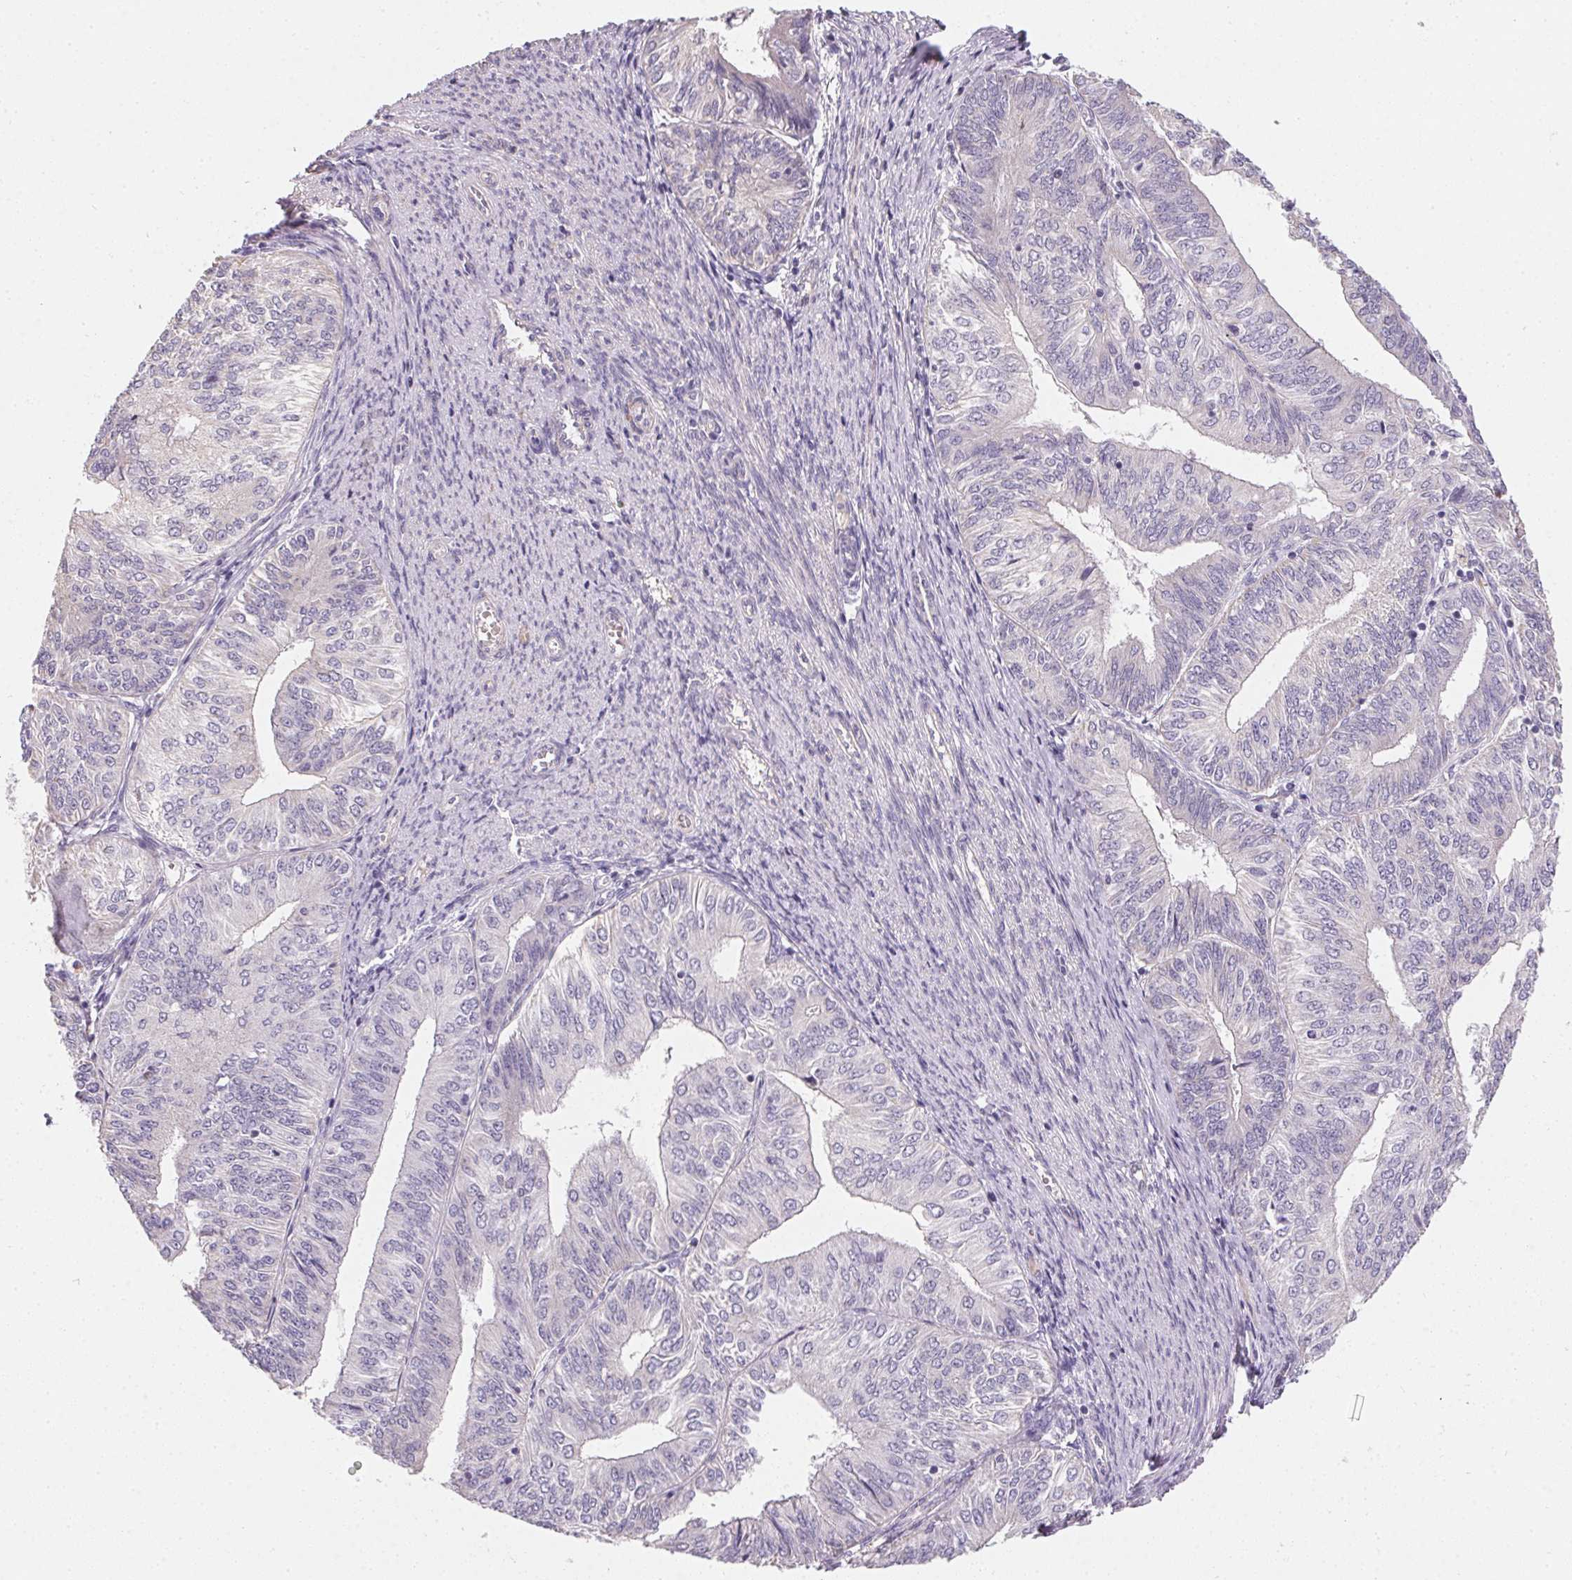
{"staining": {"intensity": "negative", "quantity": "none", "location": "none"}, "tissue": "endometrial cancer", "cell_type": "Tumor cells", "image_type": "cancer", "snomed": [{"axis": "morphology", "description": "Adenocarcinoma, NOS"}, {"axis": "topography", "description": "Endometrium"}], "caption": "A histopathology image of human endometrial cancer (adenocarcinoma) is negative for staining in tumor cells. (DAB (3,3'-diaminobenzidine) immunohistochemistry, high magnification).", "gene": "SMYD1", "patient": {"sex": "female", "age": 58}}